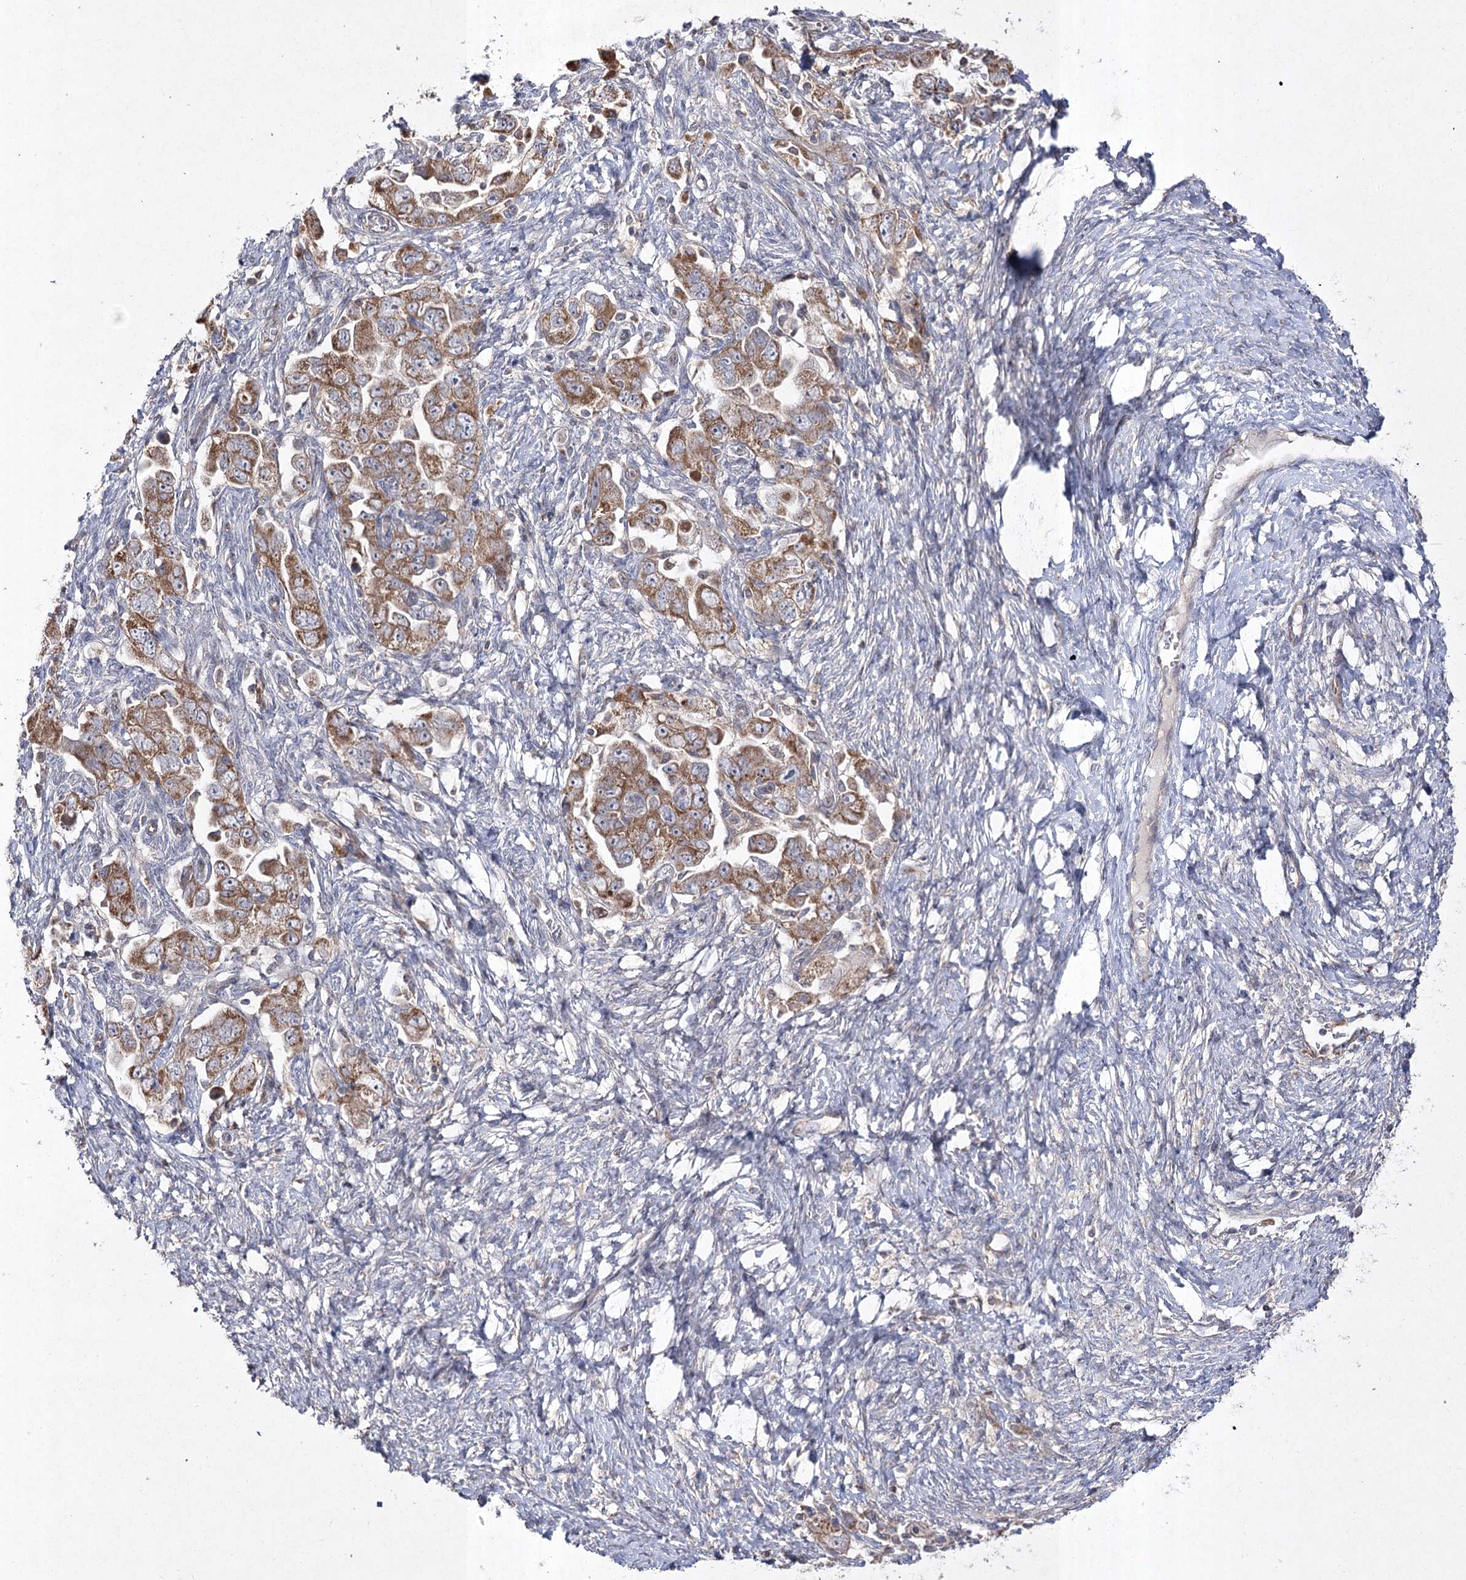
{"staining": {"intensity": "moderate", "quantity": ">75%", "location": "cytoplasmic/membranous"}, "tissue": "ovarian cancer", "cell_type": "Tumor cells", "image_type": "cancer", "snomed": [{"axis": "morphology", "description": "Carcinoma, NOS"}, {"axis": "morphology", "description": "Cystadenocarcinoma, serous, NOS"}, {"axis": "topography", "description": "Ovary"}], "caption": "Human ovarian cancer (carcinoma) stained for a protein (brown) exhibits moderate cytoplasmic/membranous positive staining in about >75% of tumor cells.", "gene": "FANCL", "patient": {"sex": "female", "age": 69}}